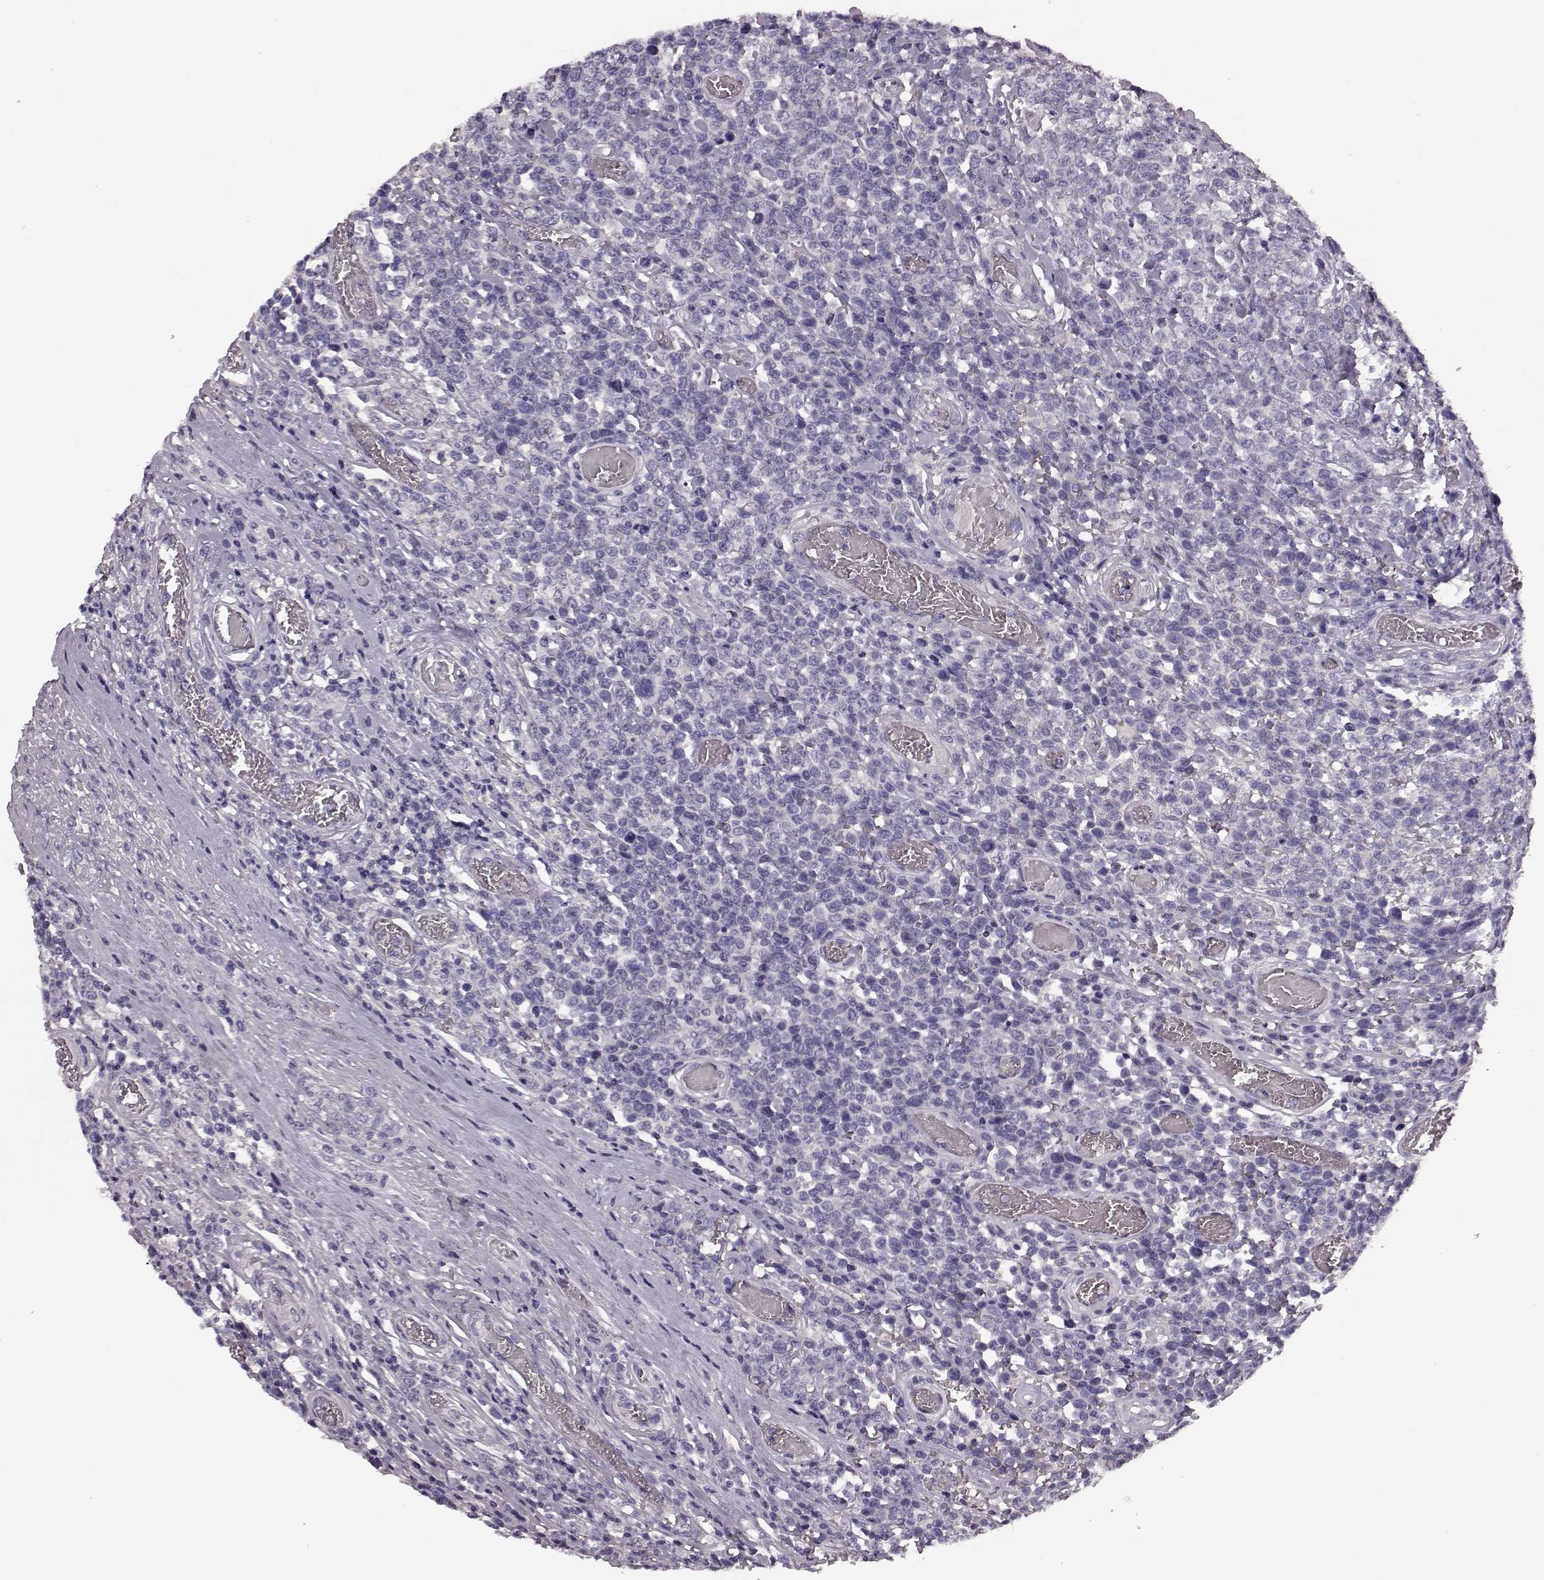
{"staining": {"intensity": "negative", "quantity": "none", "location": "none"}, "tissue": "lymphoma", "cell_type": "Tumor cells", "image_type": "cancer", "snomed": [{"axis": "morphology", "description": "Malignant lymphoma, non-Hodgkin's type, High grade"}, {"axis": "topography", "description": "Soft tissue"}], "caption": "Immunohistochemical staining of human malignant lymphoma, non-Hodgkin's type (high-grade) reveals no significant positivity in tumor cells.", "gene": "SLCO3A1", "patient": {"sex": "female", "age": 56}}